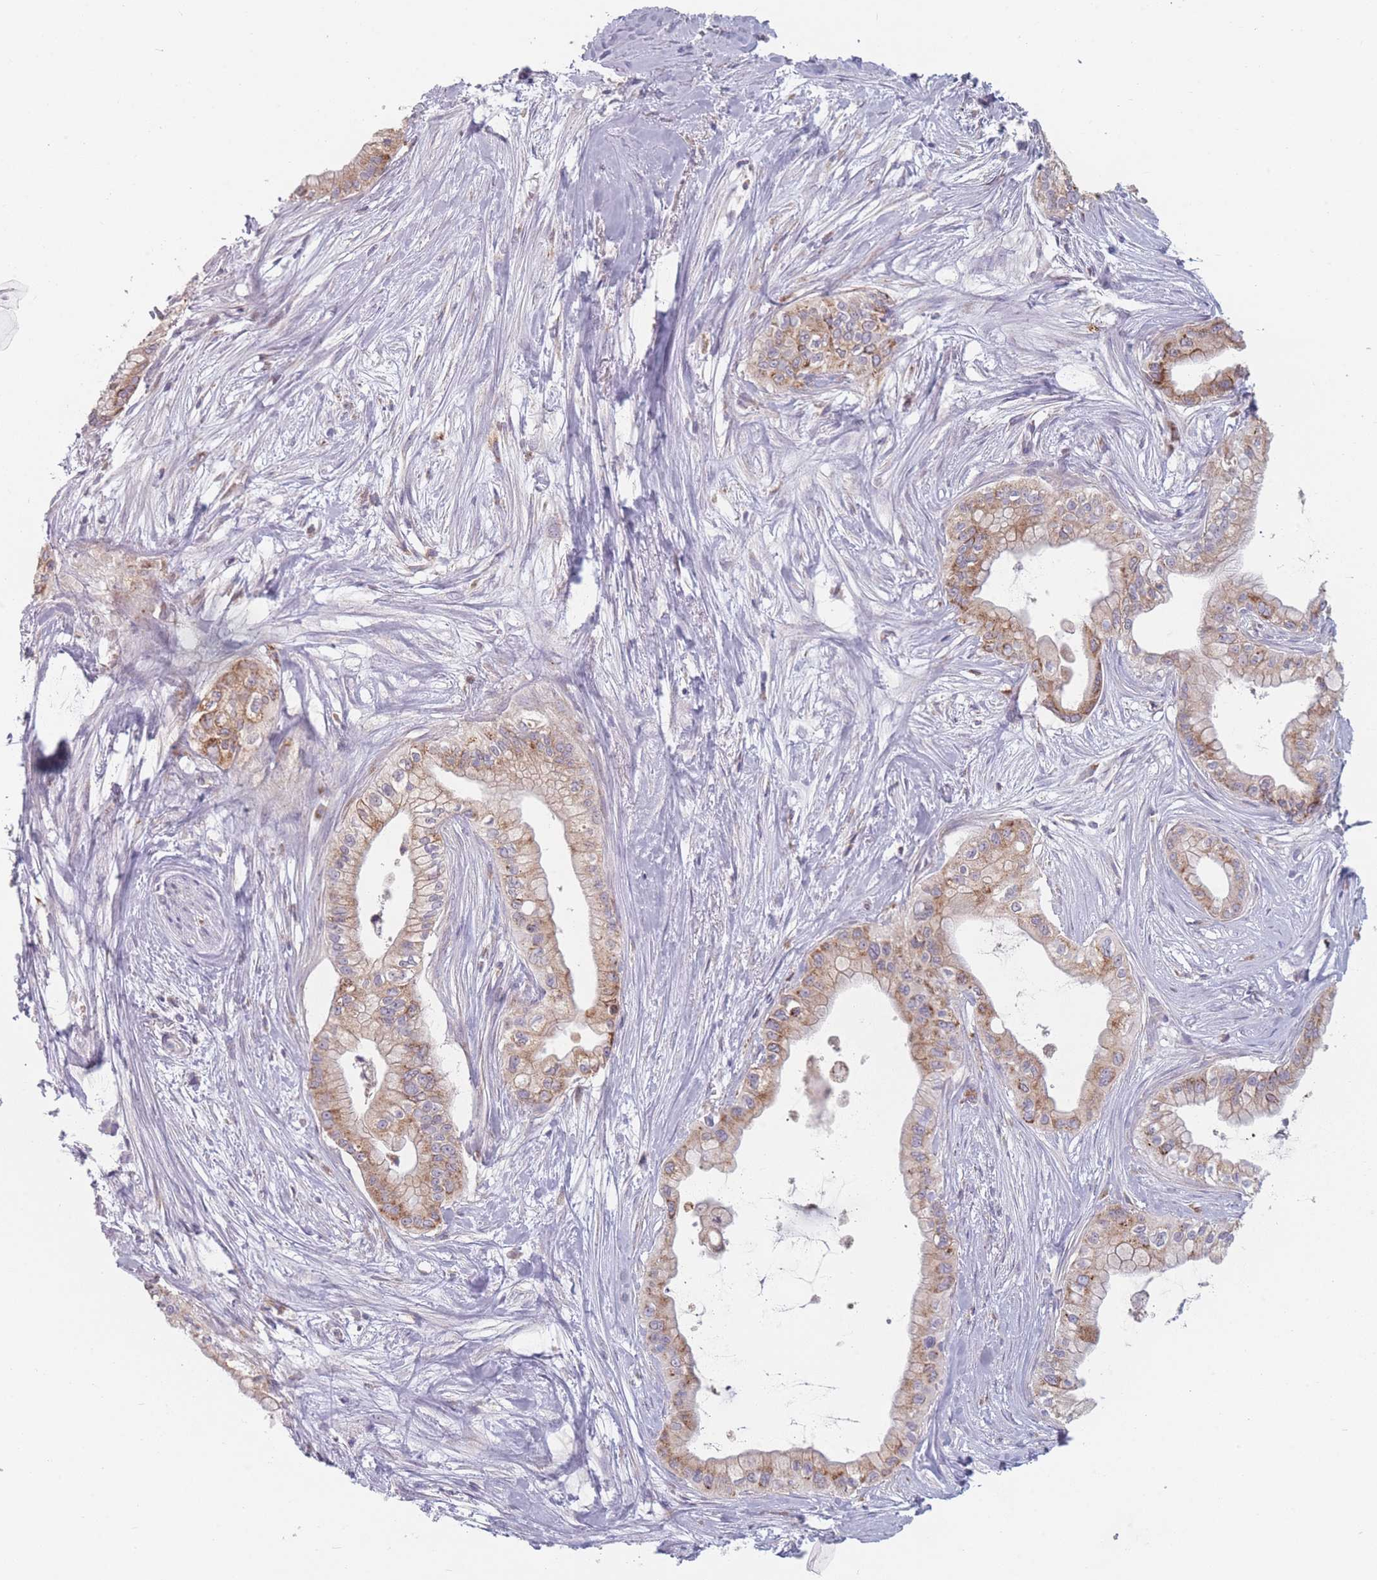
{"staining": {"intensity": "moderate", "quantity": ">75%", "location": "cytoplasmic/membranous"}, "tissue": "pancreatic cancer", "cell_type": "Tumor cells", "image_type": "cancer", "snomed": [{"axis": "morphology", "description": "Adenocarcinoma, NOS"}, {"axis": "topography", "description": "Pancreas"}], "caption": "Immunohistochemical staining of pancreatic cancer exhibits moderate cytoplasmic/membranous protein positivity in approximately >75% of tumor cells.", "gene": "PEX11B", "patient": {"sex": "male", "age": 78}}